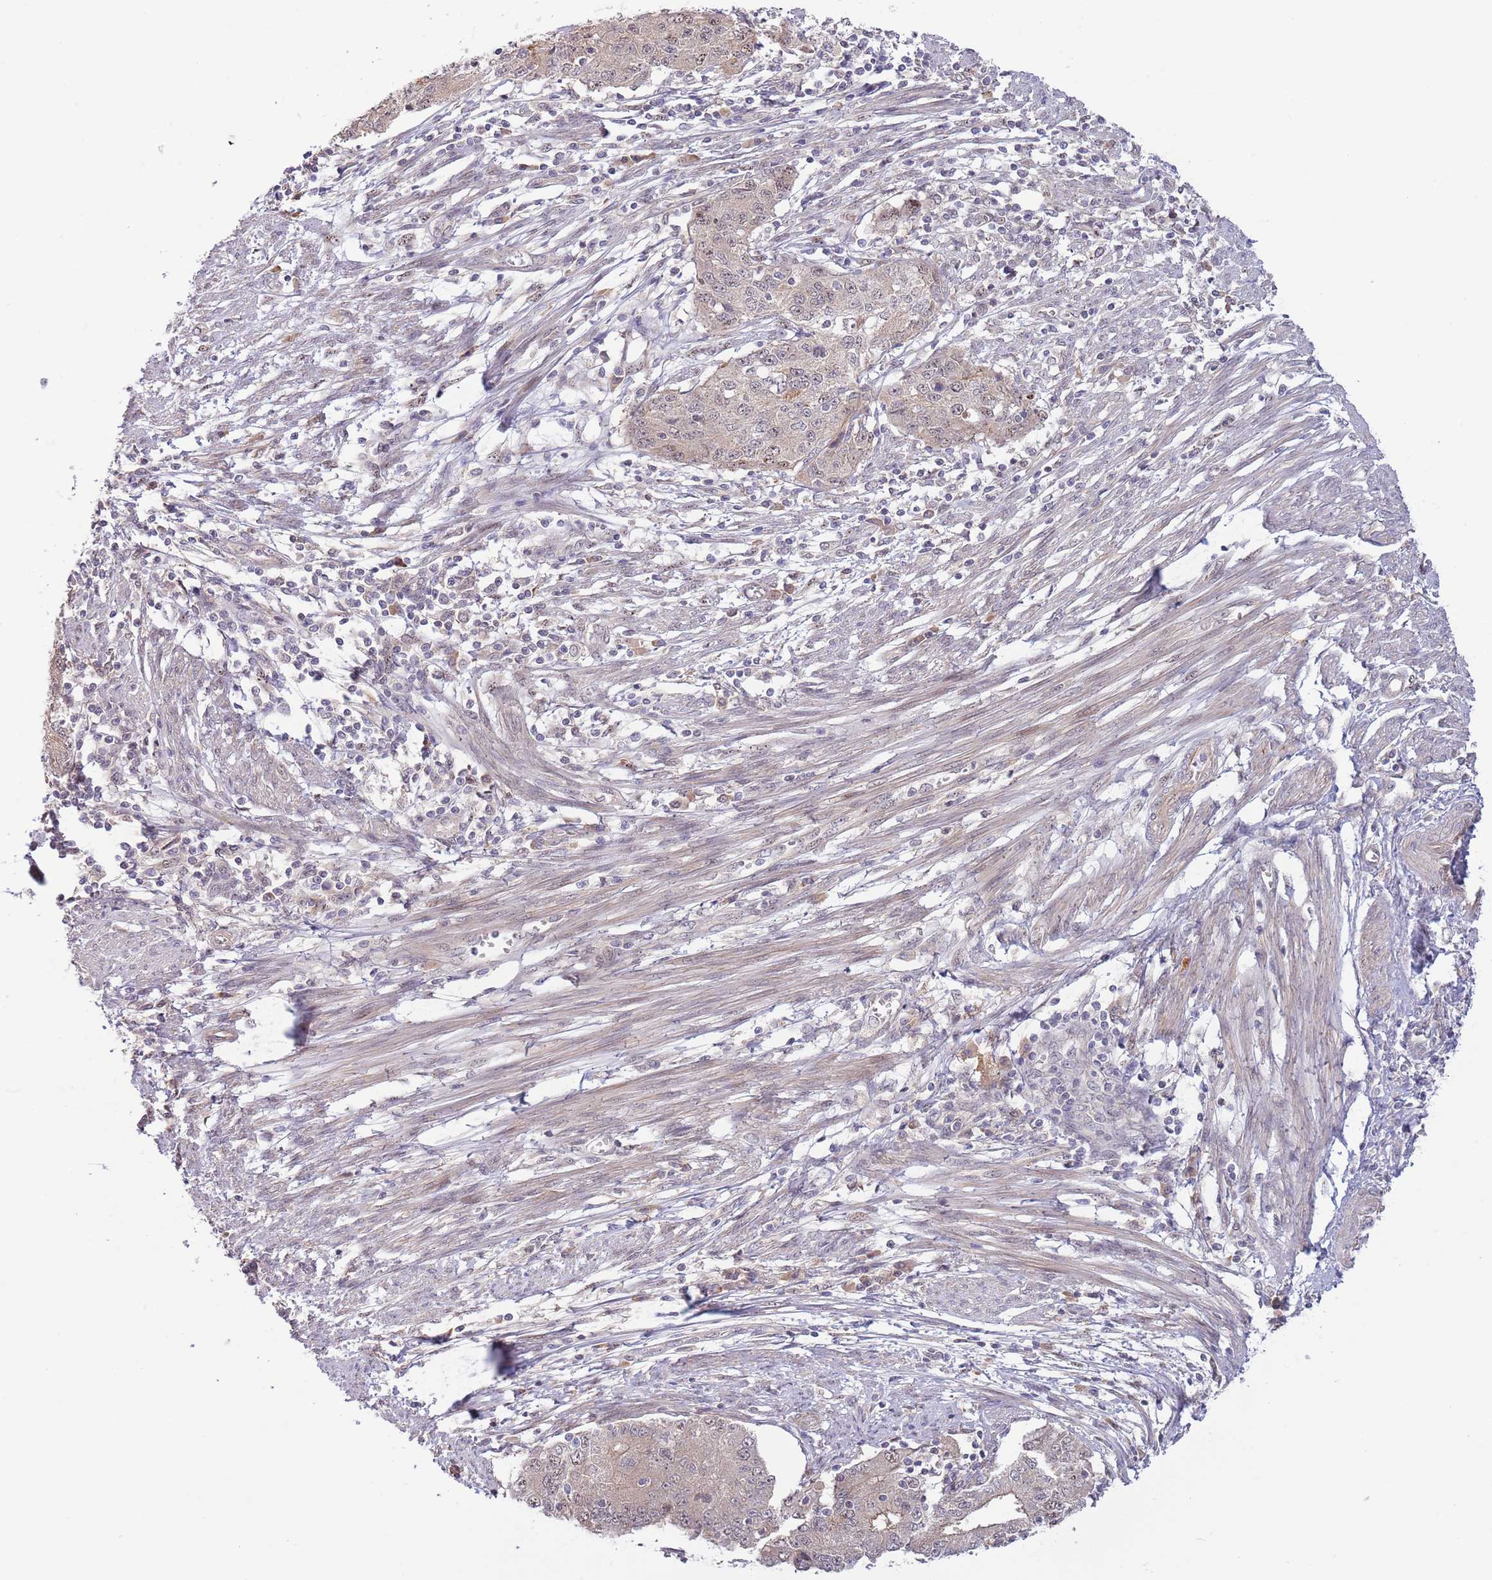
{"staining": {"intensity": "negative", "quantity": "none", "location": "none"}, "tissue": "endometrial cancer", "cell_type": "Tumor cells", "image_type": "cancer", "snomed": [{"axis": "morphology", "description": "Adenocarcinoma, NOS"}, {"axis": "topography", "description": "Endometrium"}], "caption": "This photomicrograph is of adenocarcinoma (endometrial) stained with immunohistochemistry (IHC) to label a protein in brown with the nuclei are counter-stained blue. There is no expression in tumor cells.", "gene": "PRR16", "patient": {"sex": "female", "age": 56}}